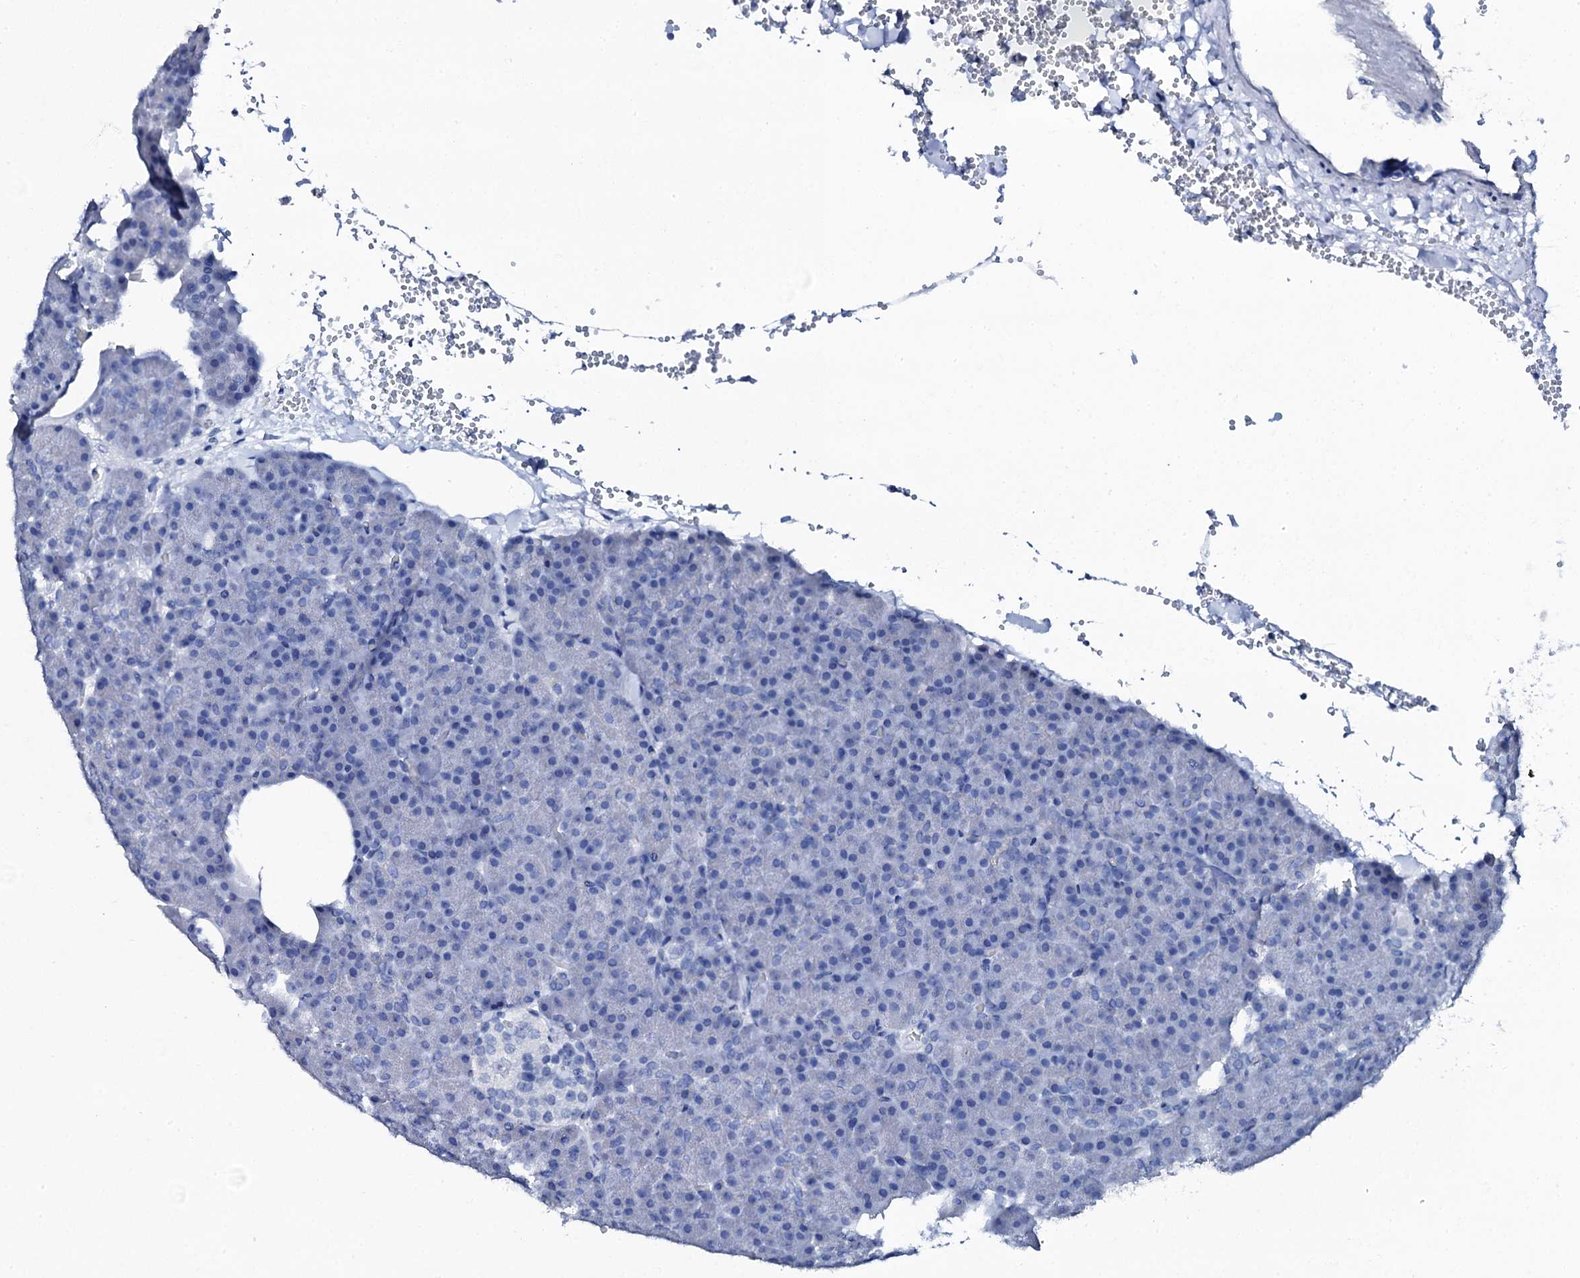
{"staining": {"intensity": "negative", "quantity": "none", "location": "none"}, "tissue": "pancreas", "cell_type": "Exocrine glandular cells", "image_type": "normal", "snomed": [{"axis": "morphology", "description": "Normal tissue, NOS"}, {"axis": "morphology", "description": "Carcinoid, malignant, NOS"}, {"axis": "topography", "description": "Pancreas"}], "caption": "An IHC image of unremarkable pancreas is shown. There is no staining in exocrine glandular cells of pancreas. Nuclei are stained in blue.", "gene": "PTH", "patient": {"sex": "female", "age": 35}}